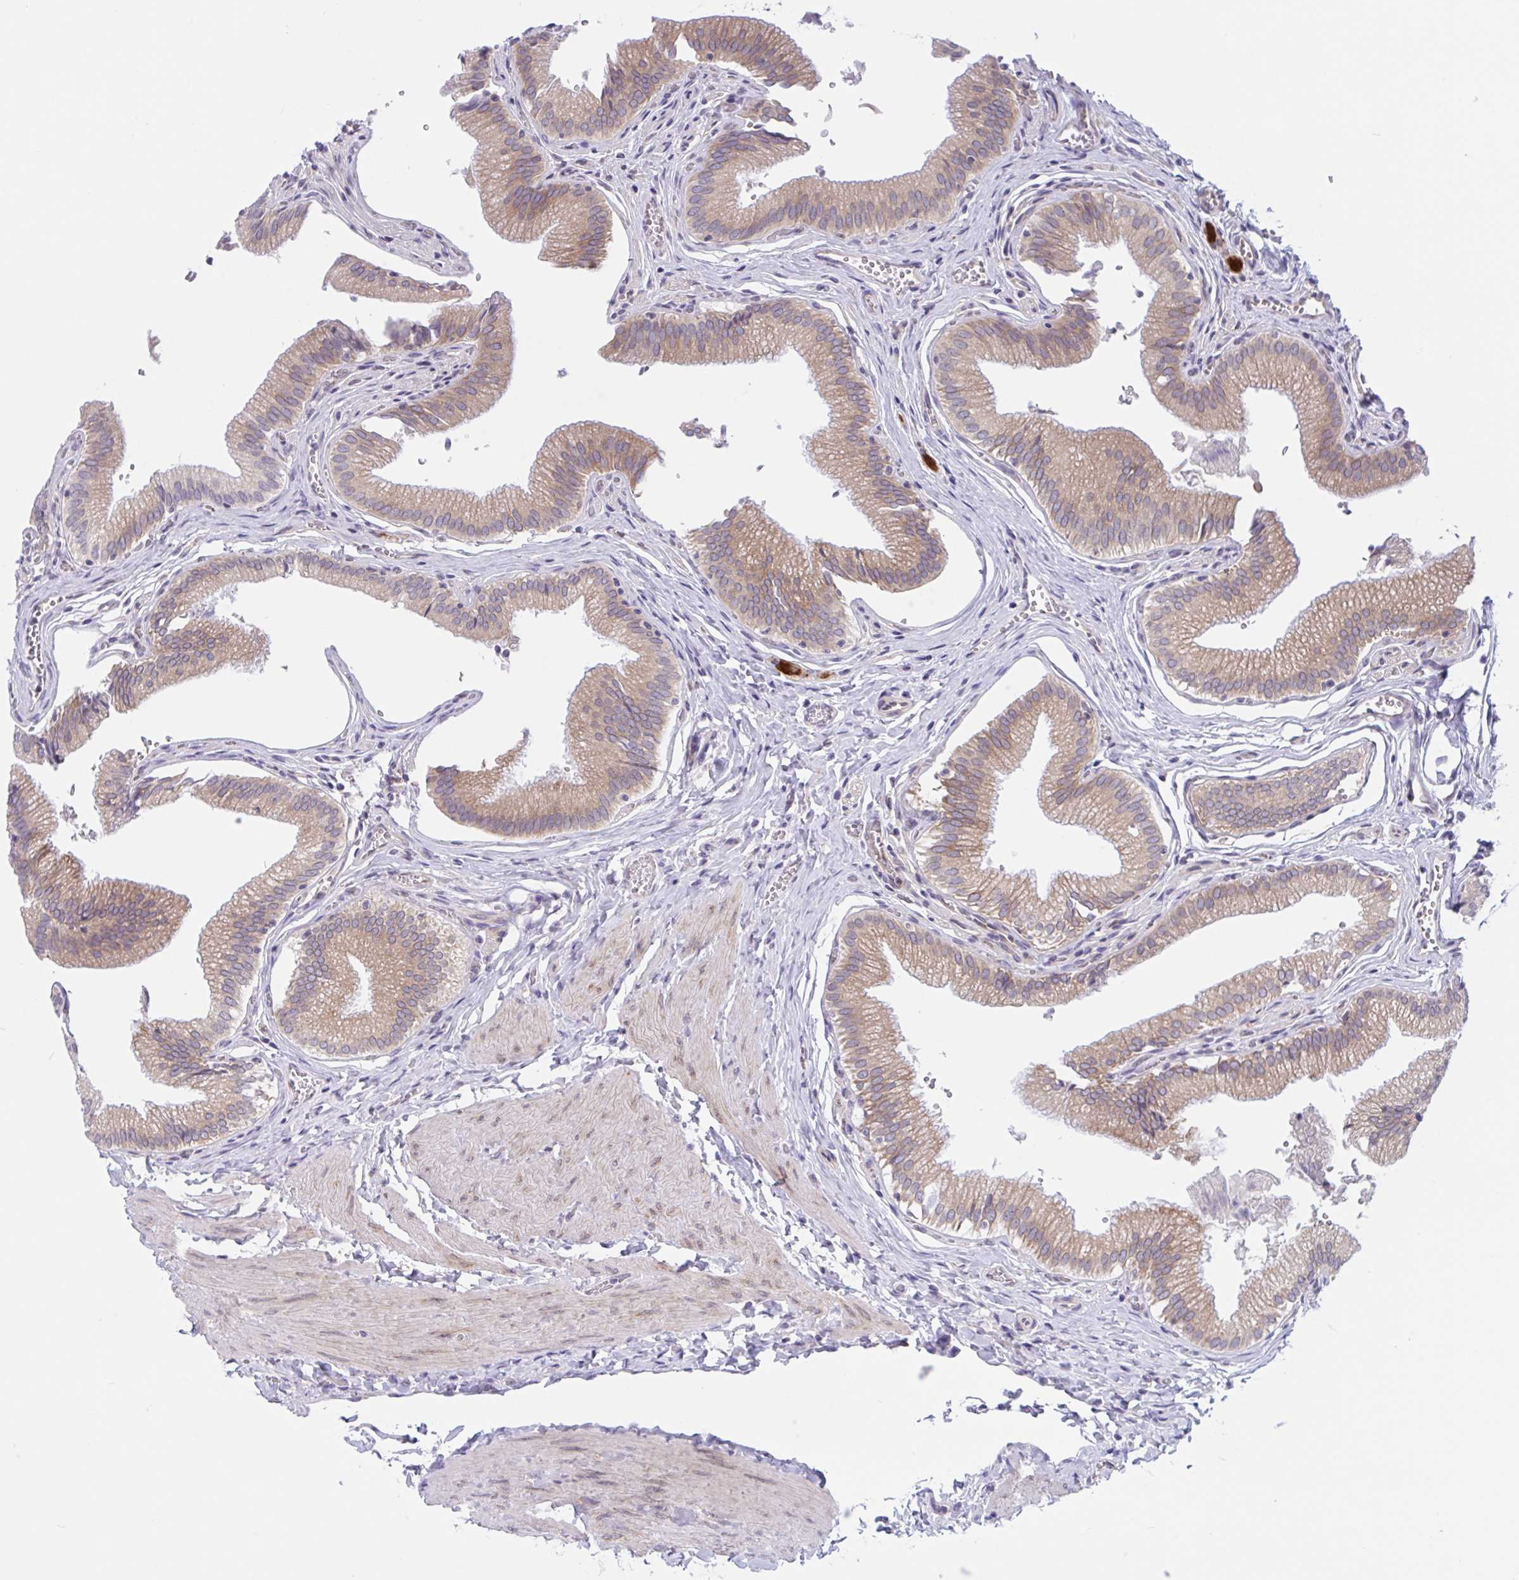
{"staining": {"intensity": "moderate", "quantity": ">75%", "location": "cytoplasmic/membranous"}, "tissue": "gallbladder", "cell_type": "Glandular cells", "image_type": "normal", "snomed": [{"axis": "morphology", "description": "Normal tissue, NOS"}, {"axis": "topography", "description": "Gallbladder"}, {"axis": "topography", "description": "Peripheral nerve tissue"}], "caption": "Immunohistochemistry staining of benign gallbladder, which demonstrates medium levels of moderate cytoplasmic/membranous expression in about >75% of glandular cells indicating moderate cytoplasmic/membranous protein expression. The staining was performed using DAB (3,3'-diaminobenzidine) (brown) for protein detection and nuclei were counterstained in hematoxylin (blue).", "gene": "CAMLG", "patient": {"sex": "male", "age": 17}}